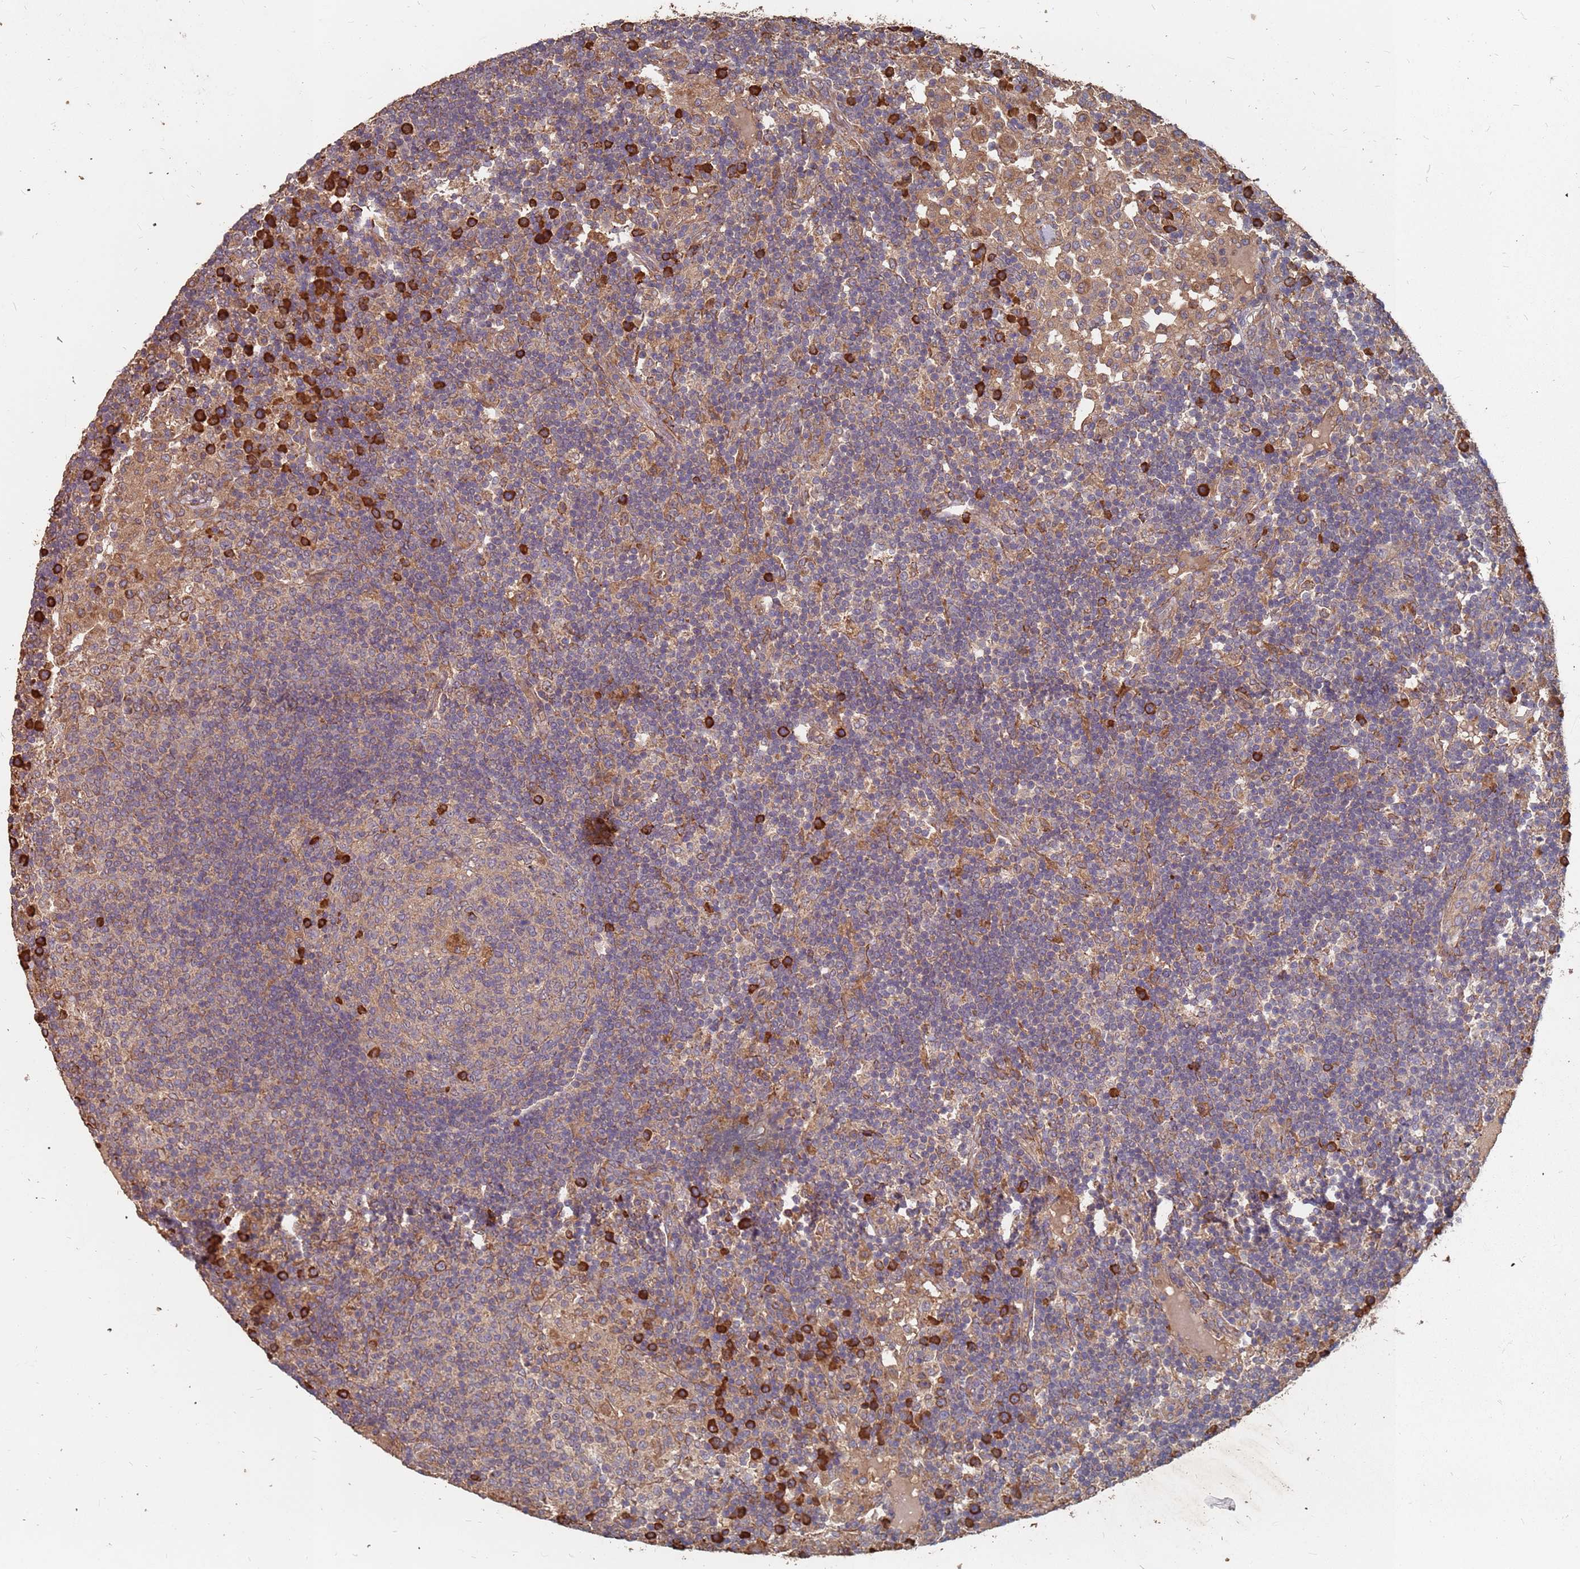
{"staining": {"intensity": "strong", "quantity": "<25%", "location": "cytoplasmic/membranous"}, "tissue": "lymph node", "cell_type": "Germinal center cells", "image_type": "normal", "snomed": [{"axis": "morphology", "description": "Normal tissue, NOS"}, {"axis": "topography", "description": "Lymph node"}], "caption": "IHC of unremarkable human lymph node reveals medium levels of strong cytoplasmic/membranous expression in approximately <25% of germinal center cells. (DAB = brown stain, brightfield microscopy at high magnification).", "gene": "ATG5", "patient": {"sex": "female", "age": 53}}